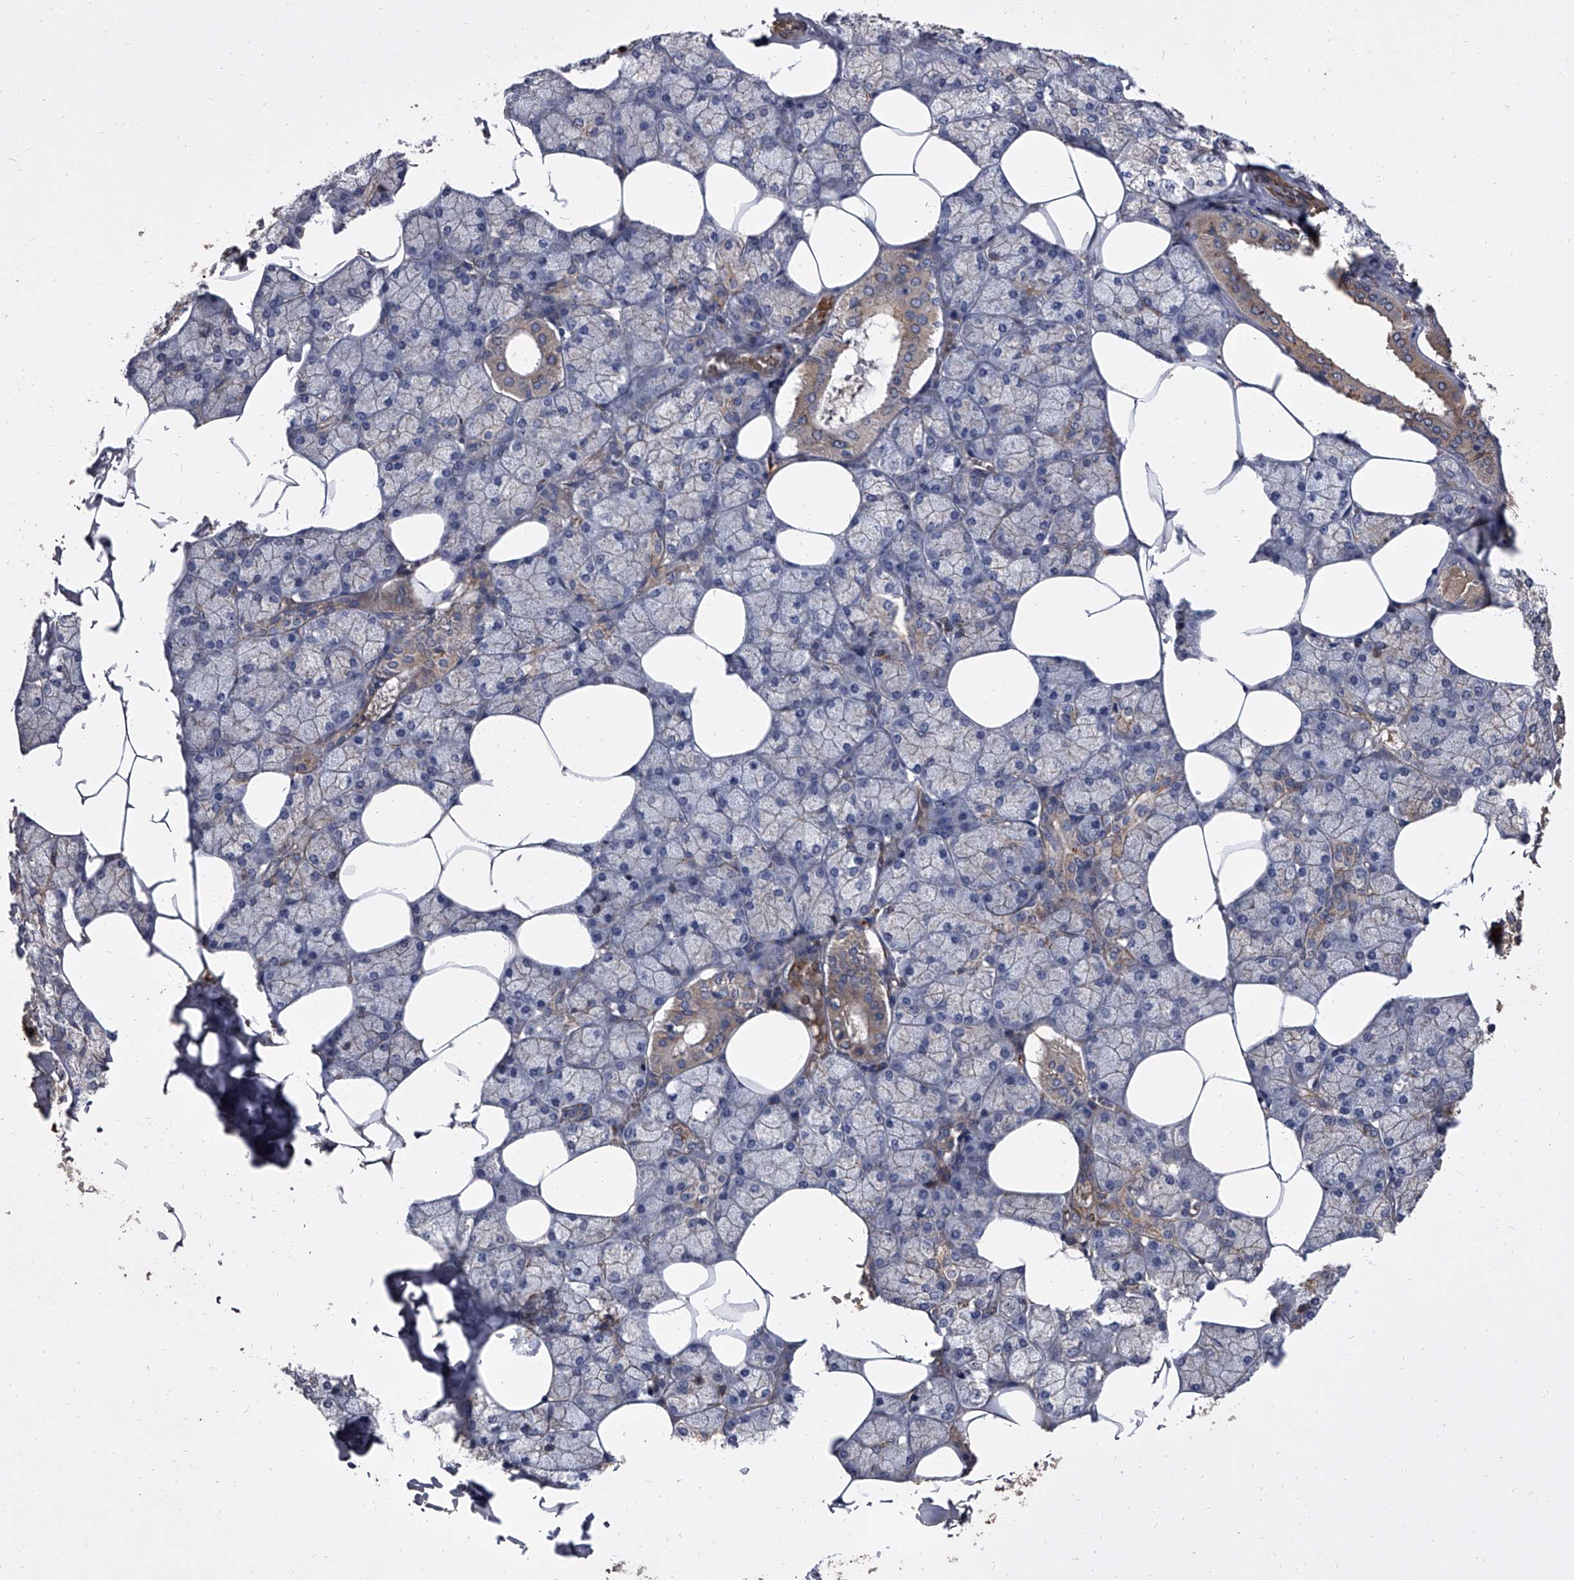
{"staining": {"intensity": "moderate", "quantity": "<25%", "location": "cytoplasmic/membranous"}, "tissue": "salivary gland", "cell_type": "Glandular cells", "image_type": "normal", "snomed": [{"axis": "morphology", "description": "Normal tissue, NOS"}, {"axis": "topography", "description": "Salivary gland"}], "caption": "A brown stain shows moderate cytoplasmic/membranous expression of a protein in glandular cells of benign human salivary gland.", "gene": "STK36", "patient": {"sex": "male", "age": 62}}